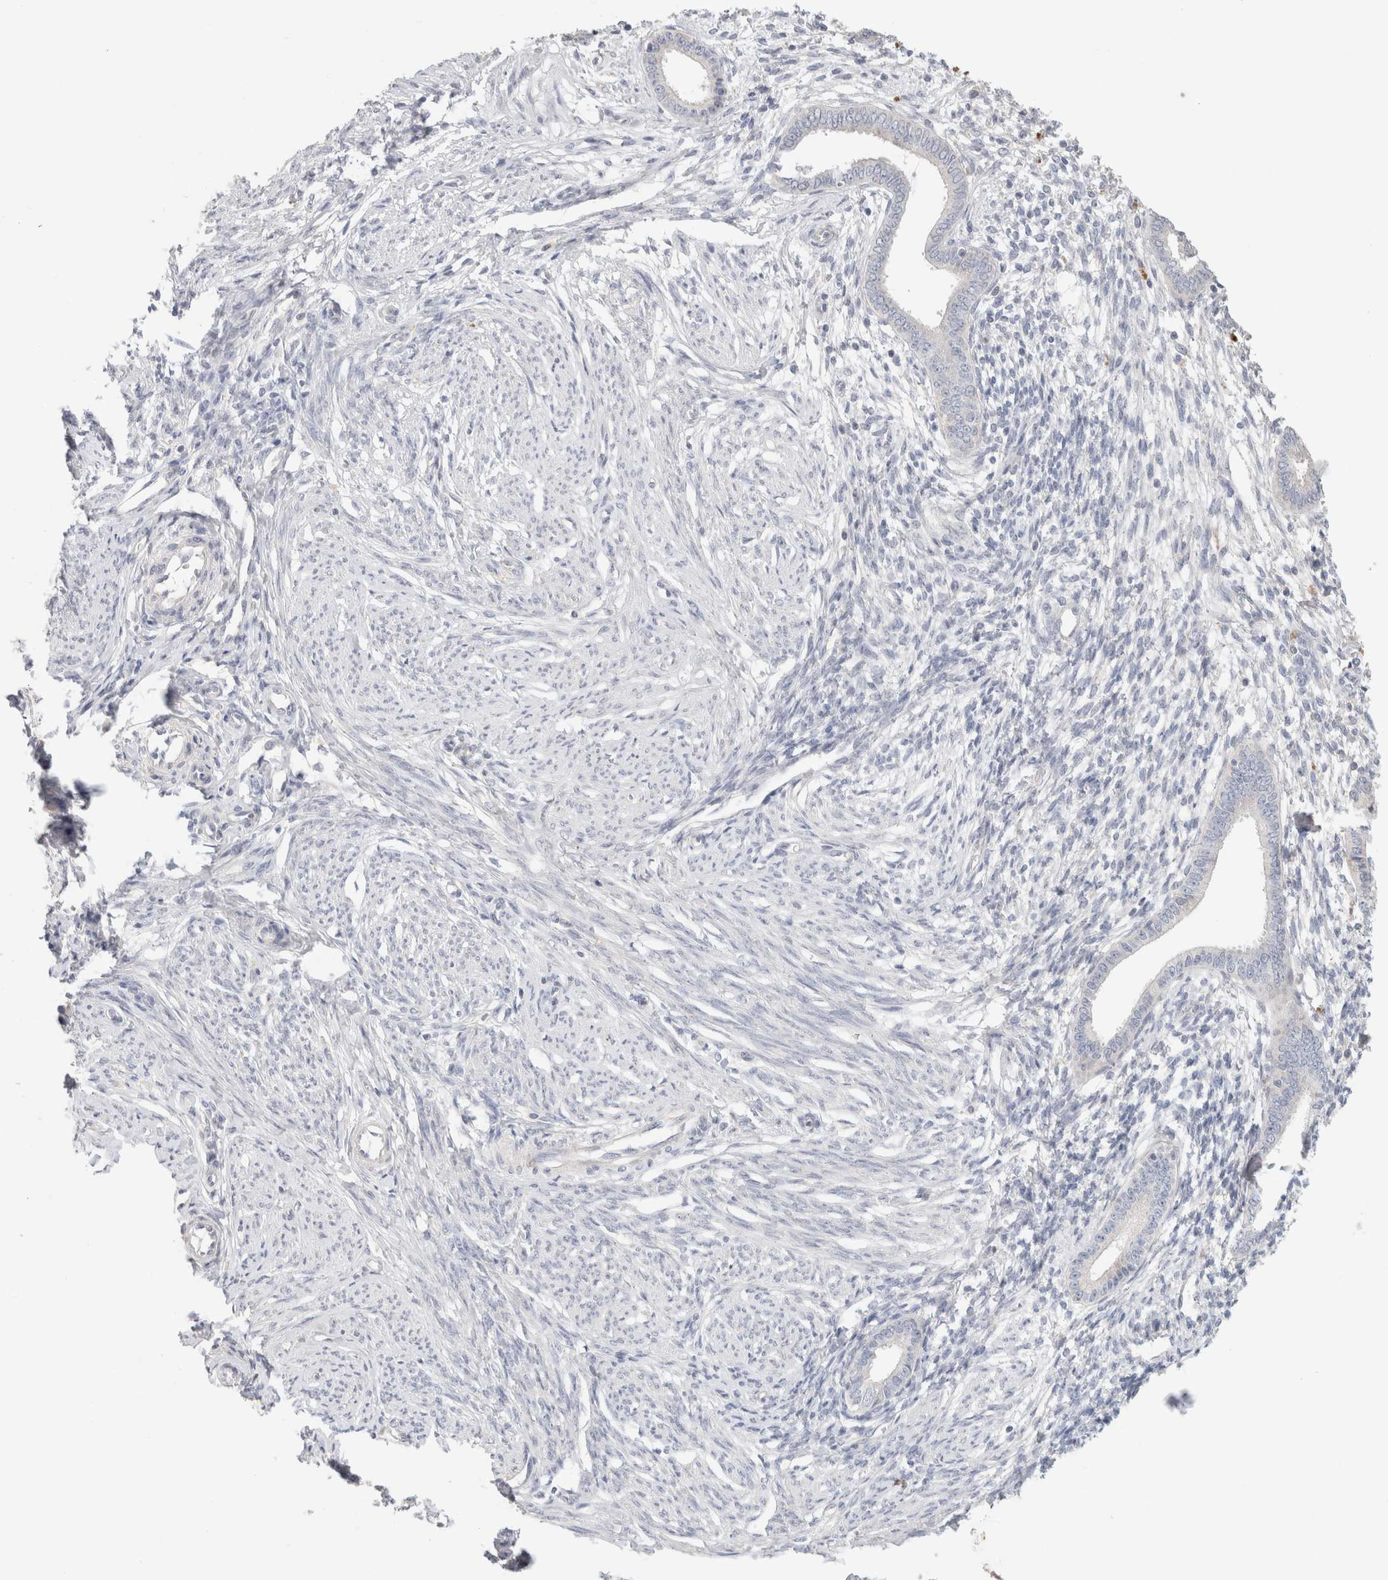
{"staining": {"intensity": "negative", "quantity": "none", "location": "none"}, "tissue": "endometrium", "cell_type": "Cells in endometrial stroma", "image_type": "normal", "snomed": [{"axis": "morphology", "description": "Normal tissue, NOS"}, {"axis": "topography", "description": "Endometrium"}], "caption": "This is a micrograph of immunohistochemistry staining of normal endometrium, which shows no expression in cells in endometrial stroma. (Brightfield microscopy of DAB (3,3'-diaminobenzidine) immunohistochemistry (IHC) at high magnification).", "gene": "MPP2", "patient": {"sex": "female", "age": 56}}